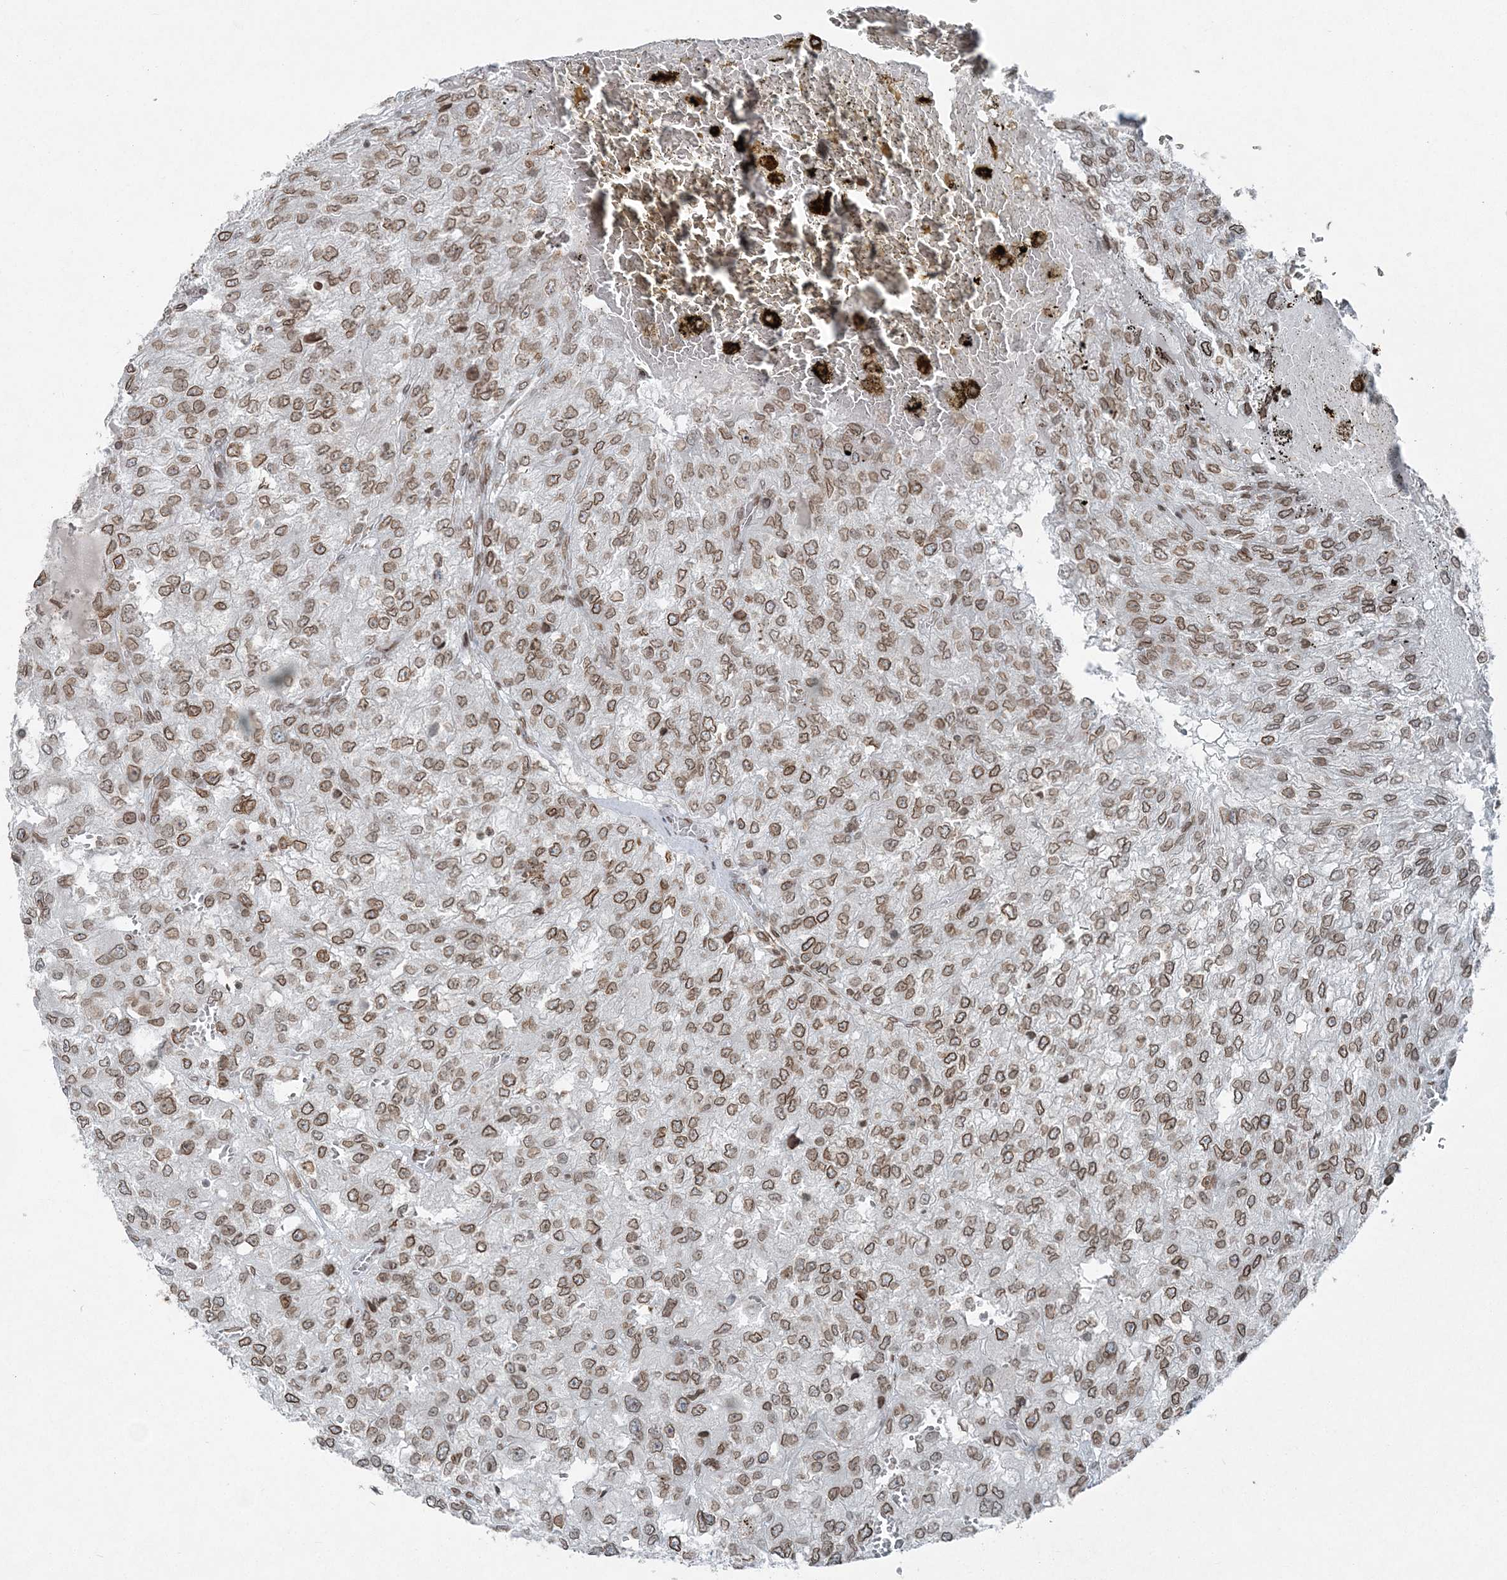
{"staining": {"intensity": "moderate", "quantity": ">75%", "location": "cytoplasmic/membranous,nuclear"}, "tissue": "renal cancer", "cell_type": "Tumor cells", "image_type": "cancer", "snomed": [{"axis": "morphology", "description": "Adenocarcinoma, NOS"}, {"axis": "topography", "description": "Kidney"}], "caption": "Approximately >75% of tumor cells in renal cancer reveal moderate cytoplasmic/membranous and nuclear protein positivity as visualized by brown immunohistochemical staining.", "gene": "GJD4", "patient": {"sex": "female", "age": 54}}